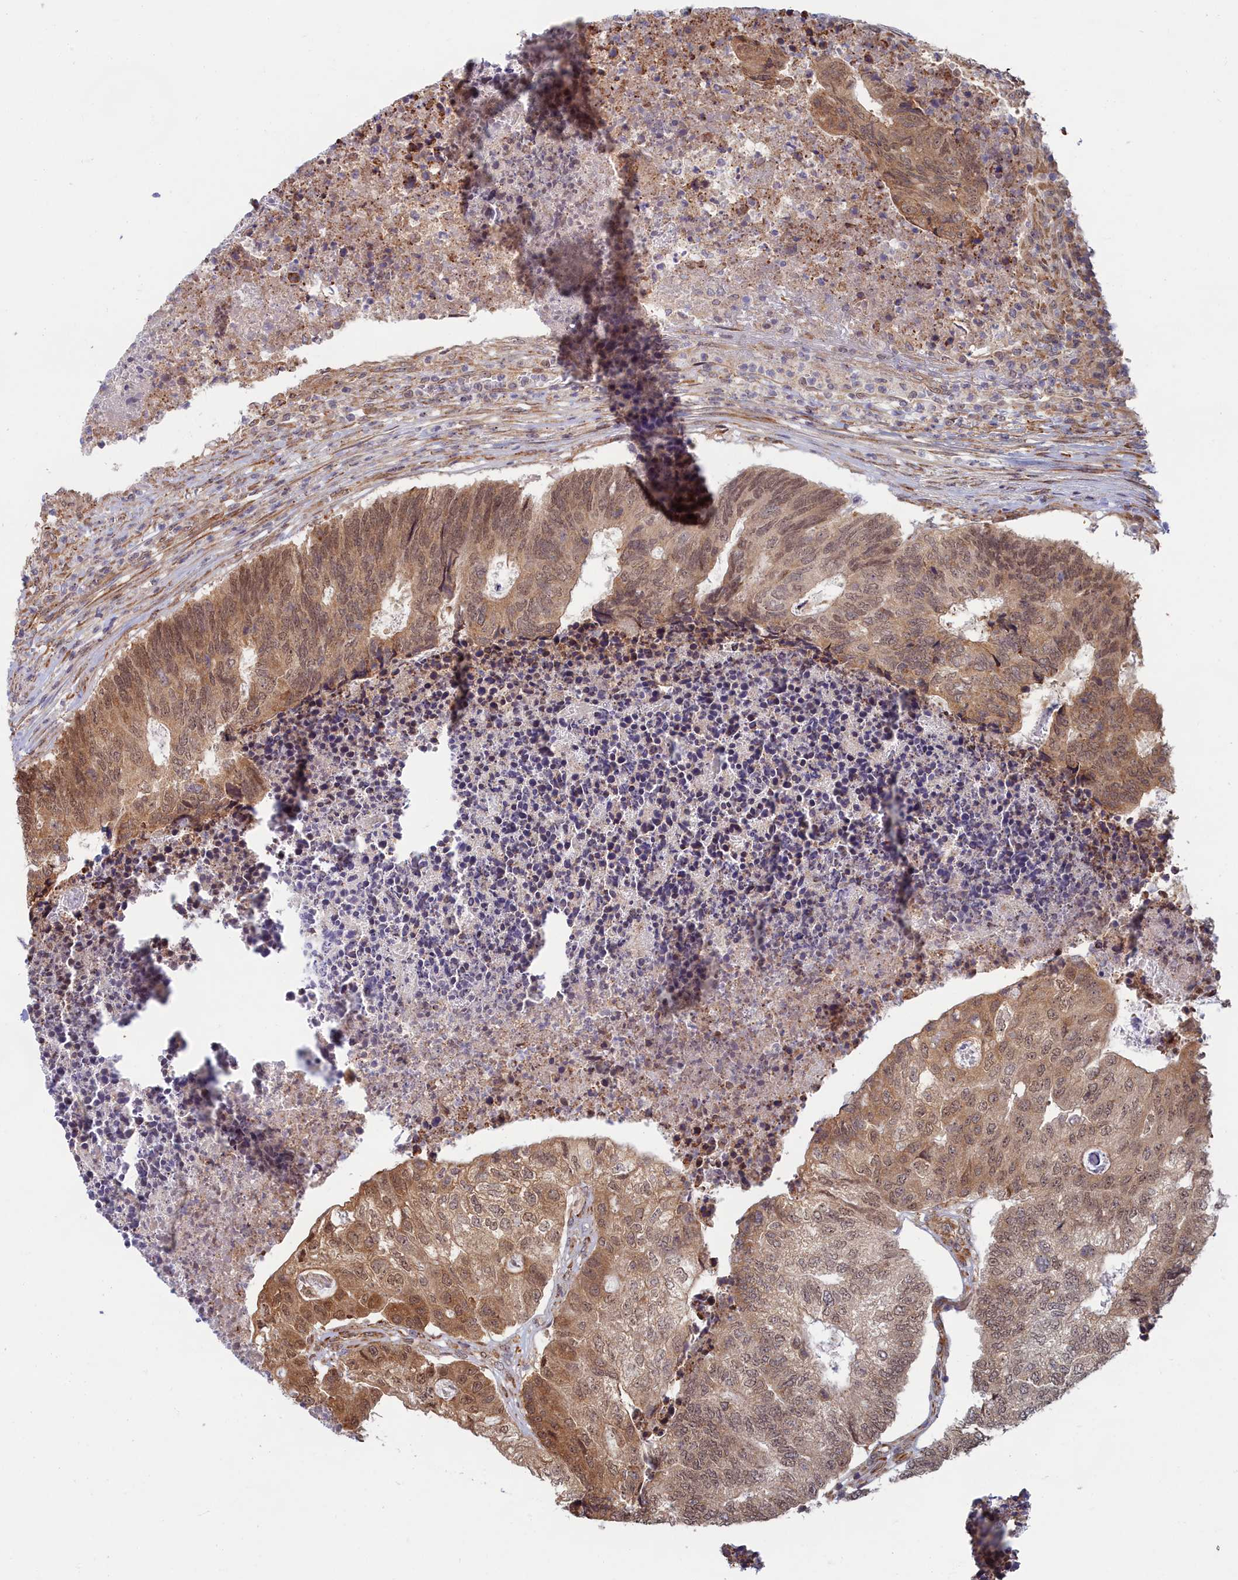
{"staining": {"intensity": "moderate", "quantity": ">75%", "location": "cytoplasmic/membranous,nuclear"}, "tissue": "colorectal cancer", "cell_type": "Tumor cells", "image_type": "cancer", "snomed": [{"axis": "morphology", "description": "Adenocarcinoma, NOS"}, {"axis": "topography", "description": "Colon"}], "caption": "Protein positivity by immunohistochemistry (IHC) demonstrates moderate cytoplasmic/membranous and nuclear staining in approximately >75% of tumor cells in colorectal cancer. (DAB IHC with brightfield microscopy, high magnification).", "gene": "MAK16", "patient": {"sex": "female", "age": 67}}